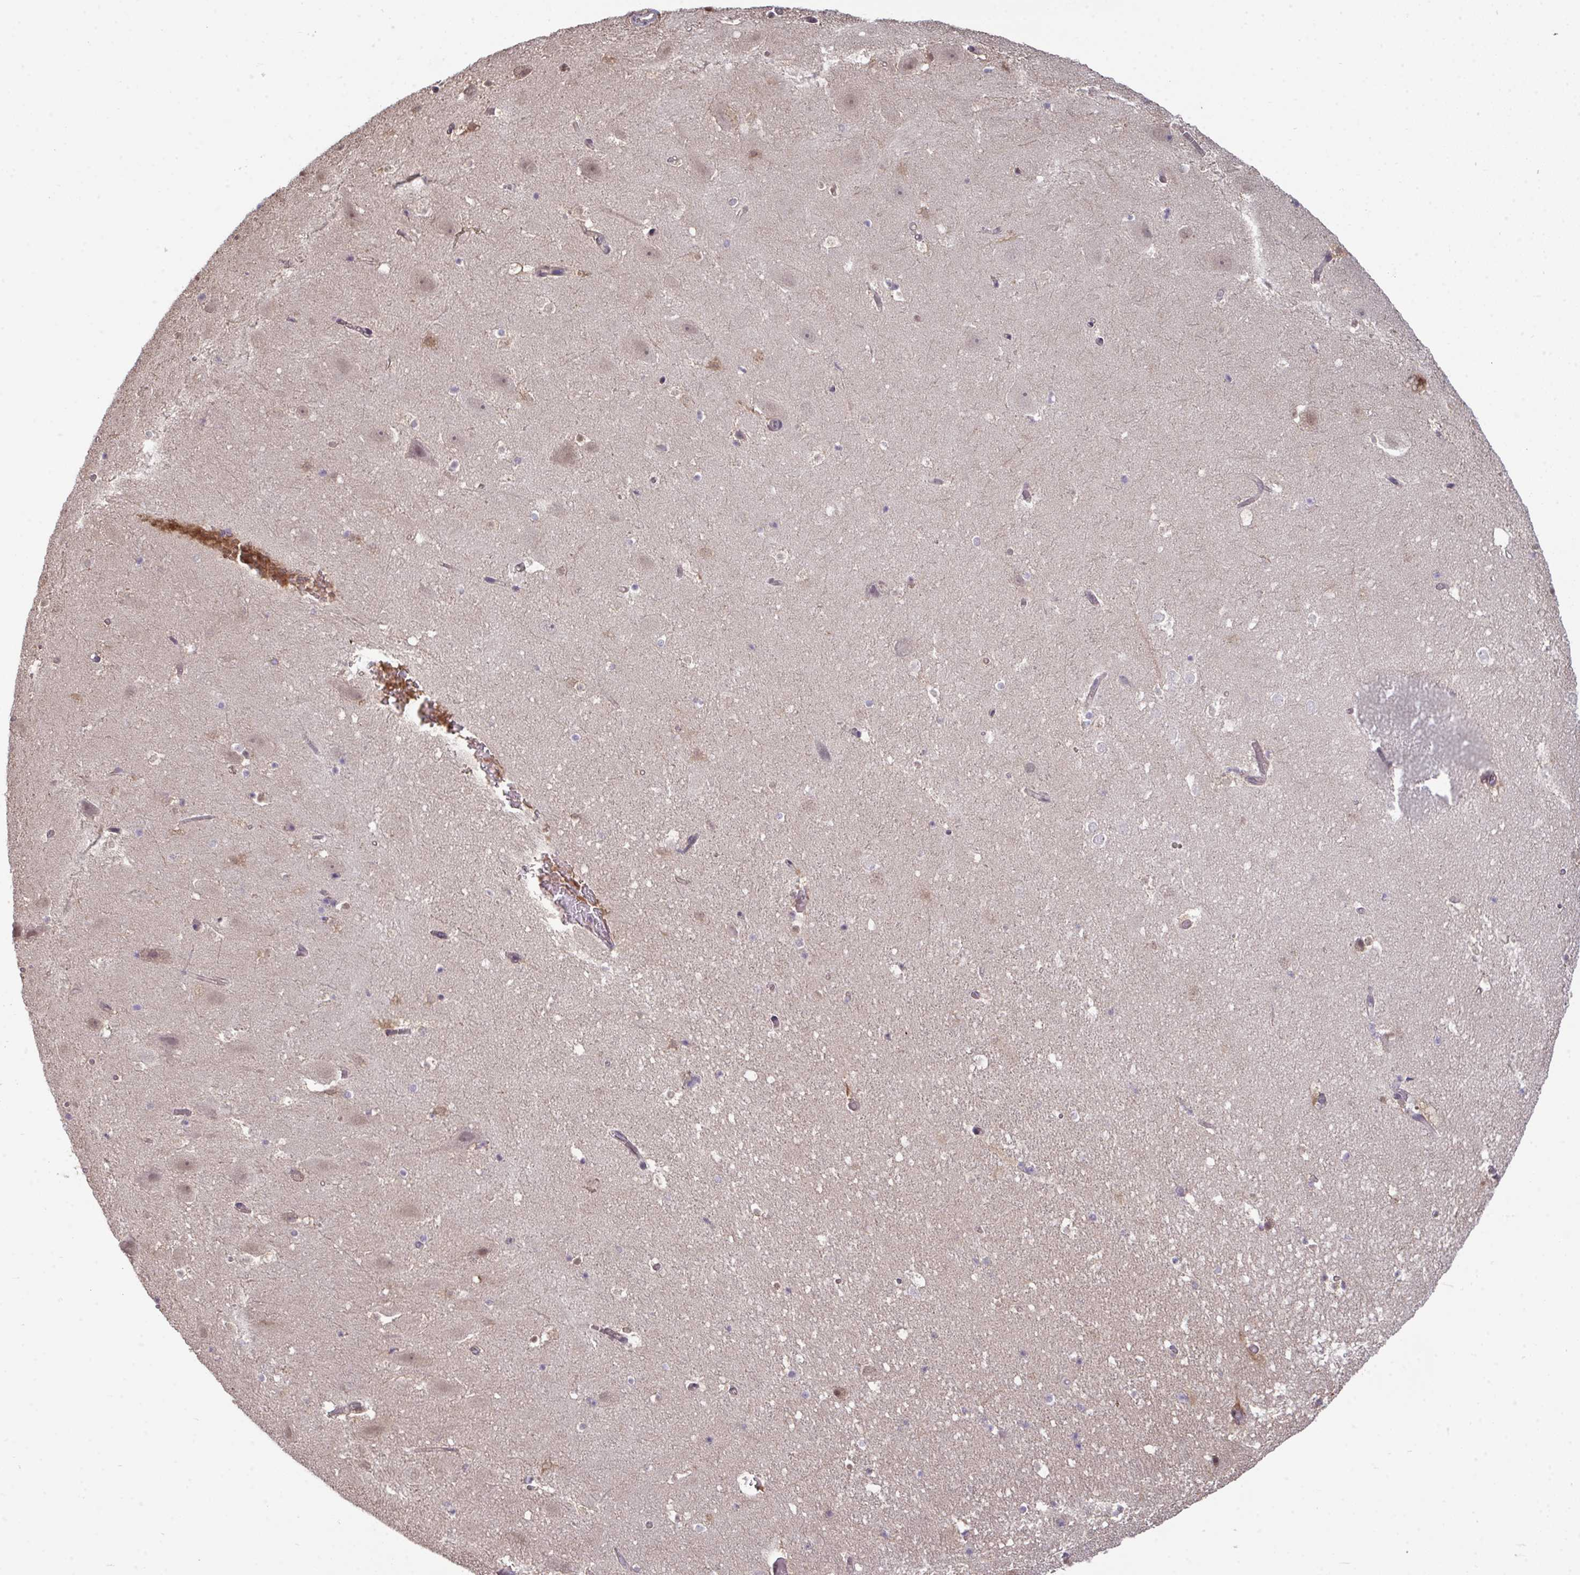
{"staining": {"intensity": "negative", "quantity": "none", "location": "none"}, "tissue": "hippocampus", "cell_type": "Glial cells", "image_type": "normal", "snomed": [{"axis": "morphology", "description": "Normal tissue, NOS"}, {"axis": "topography", "description": "Hippocampus"}], "caption": "The photomicrograph demonstrates no significant expression in glial cells of hippocampus.", "gene": "SETD7", "patient": {"sex": "female", "age": 42}}